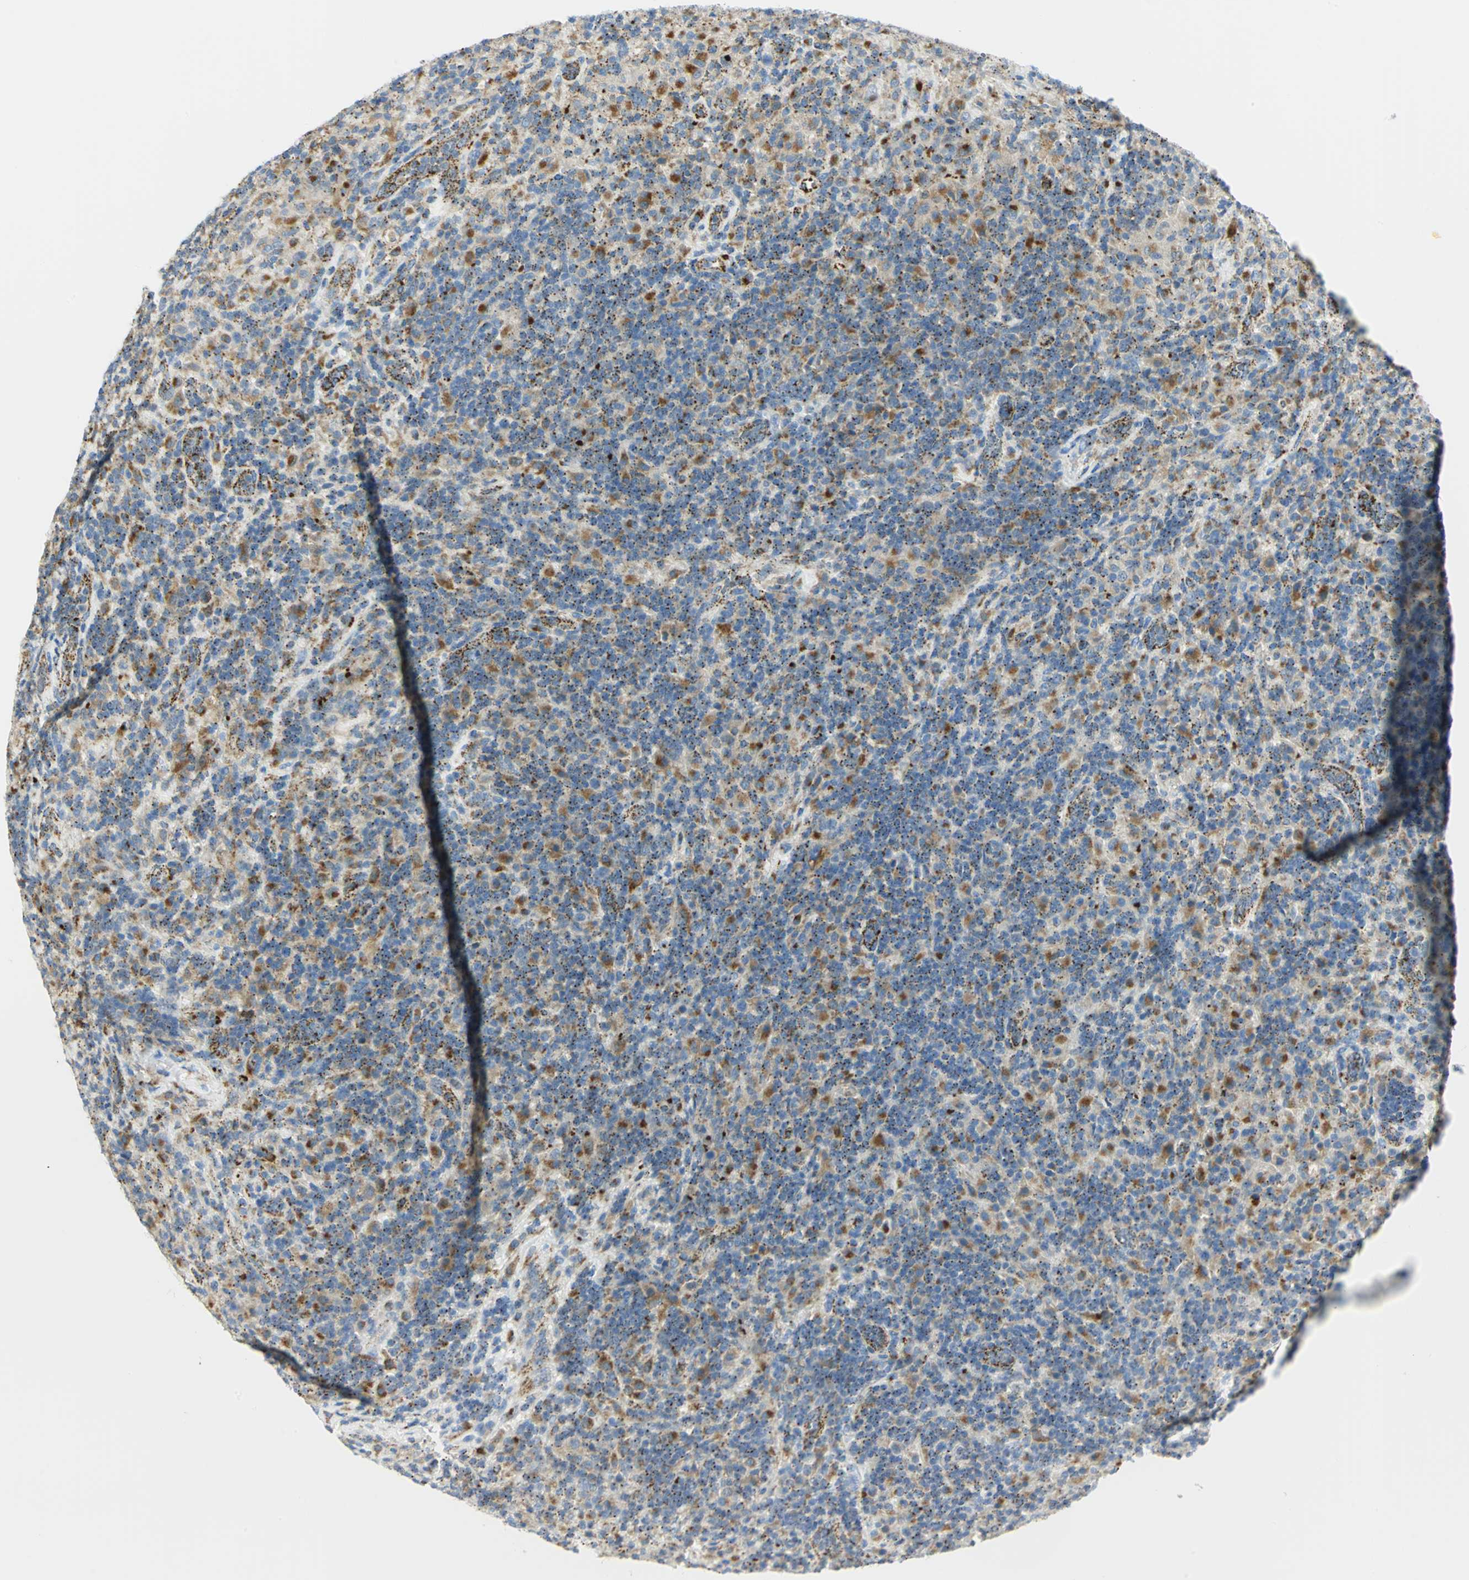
{"staining": {"intensity": "moderate", "quantity": "<25%", "location": "cytoplasmic/membranous"}, "tissue": "lymphoma", "cell_type": "Tumor cells", "image_type": "cancer", "snomed": [{"axis": "morphology", "description": "Hodgkin's disease, NOS"}, {"axis": "topography", "description": "Lymph node"}], "caption": "Lymphoma stained with a protein marker demonstrates moderate staining in tumor cells.", "gene": "ARSA", "patient": {"sex": "male", "age": 70}}